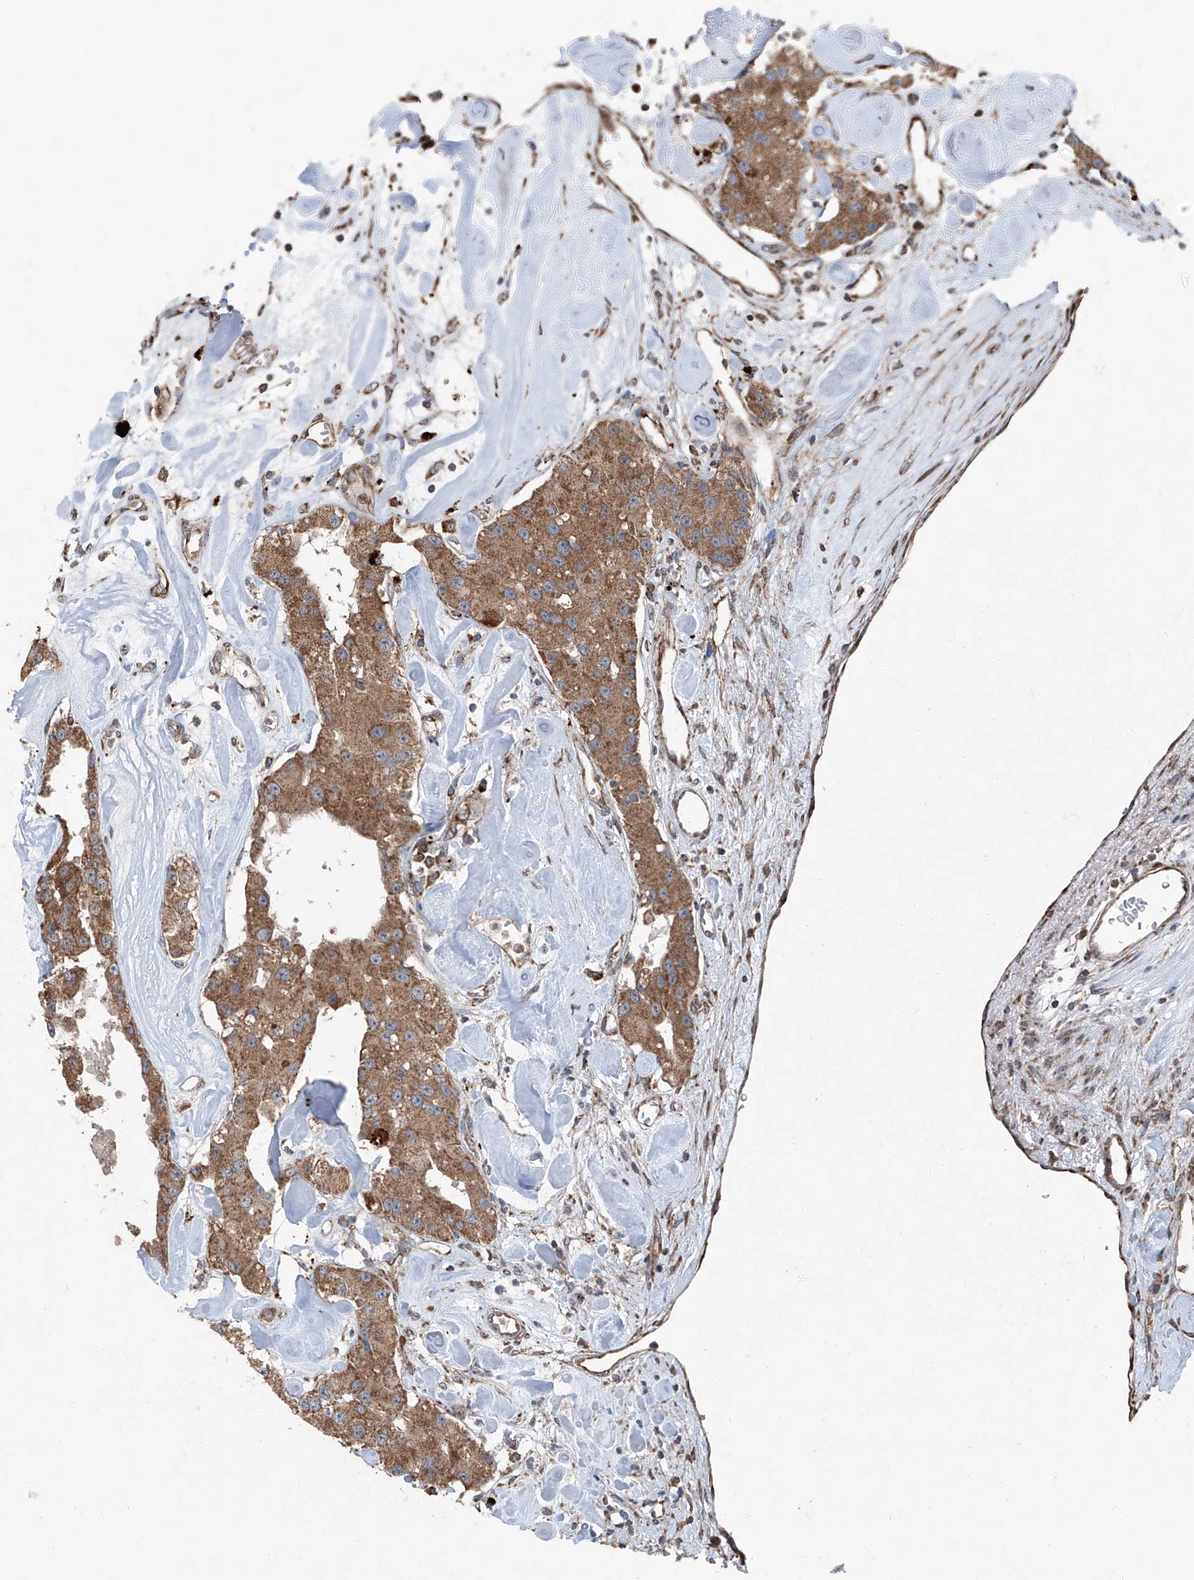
{"staining": {"intensity": "moderate", "quantity": ">75%", "location": "cytoplasmic/membranous"}, "tissue": "carcinoid", "cell_type": "Tumor cells", "image_type": "cancer", "snomed": [{"axis": "morphology", "description": "Carcinoid, malignant, NOS"}, {"axis": "topography", "description": "Pancreas"}], "caption": "An image showing moderate cytoplasmic/membranous staining in about >75% of tumor cells in carcinoid, as visualized by brown immunohistochemical staining.", "gene": "LIMK1", "patient": {"sex": "male", "age": 41}}